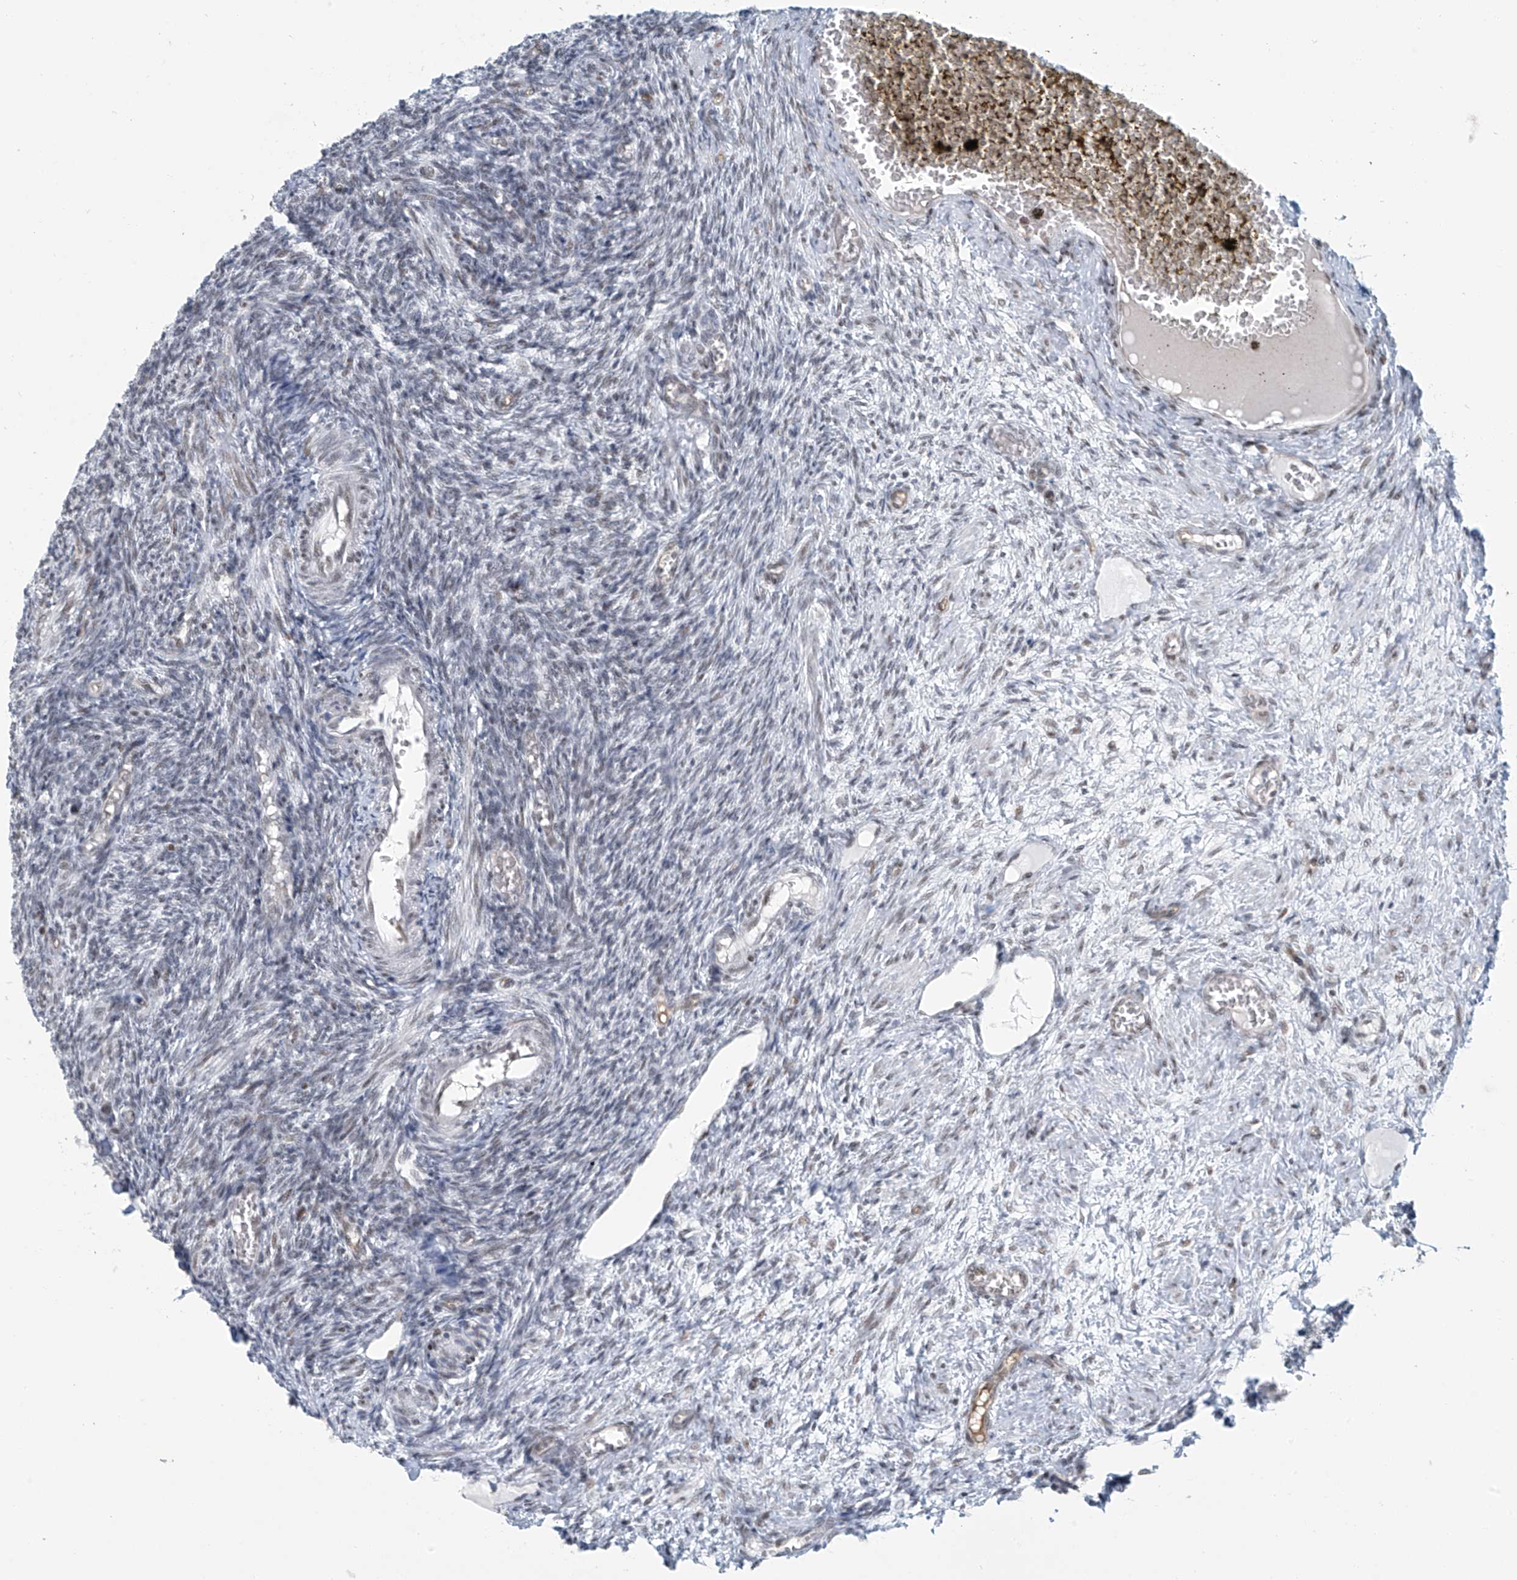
{"staining": {"intensity": "moderate", "quantity": "25%-75%", "location": "nuclear"}, "tissue": "ovary", "cell_type": "Ovarian stroma cells", "image_type": "normal", "snomed": [{"axis": "morphology", "description": "Normal tissue, NOS"}, {"axis": "topography", "description": "Ovary"}], "caption": "A brown stain highlights moderate nuclear expression of a protein in ovarian stroma cells of normal human ovary. The staining is performed using DAB brown chromogen to label protein expression. The nuclei are counter-stained blue using hematoxylin.", "gene": "ENSG00000257390", "patient": {"sex": "female", "age": 27}}